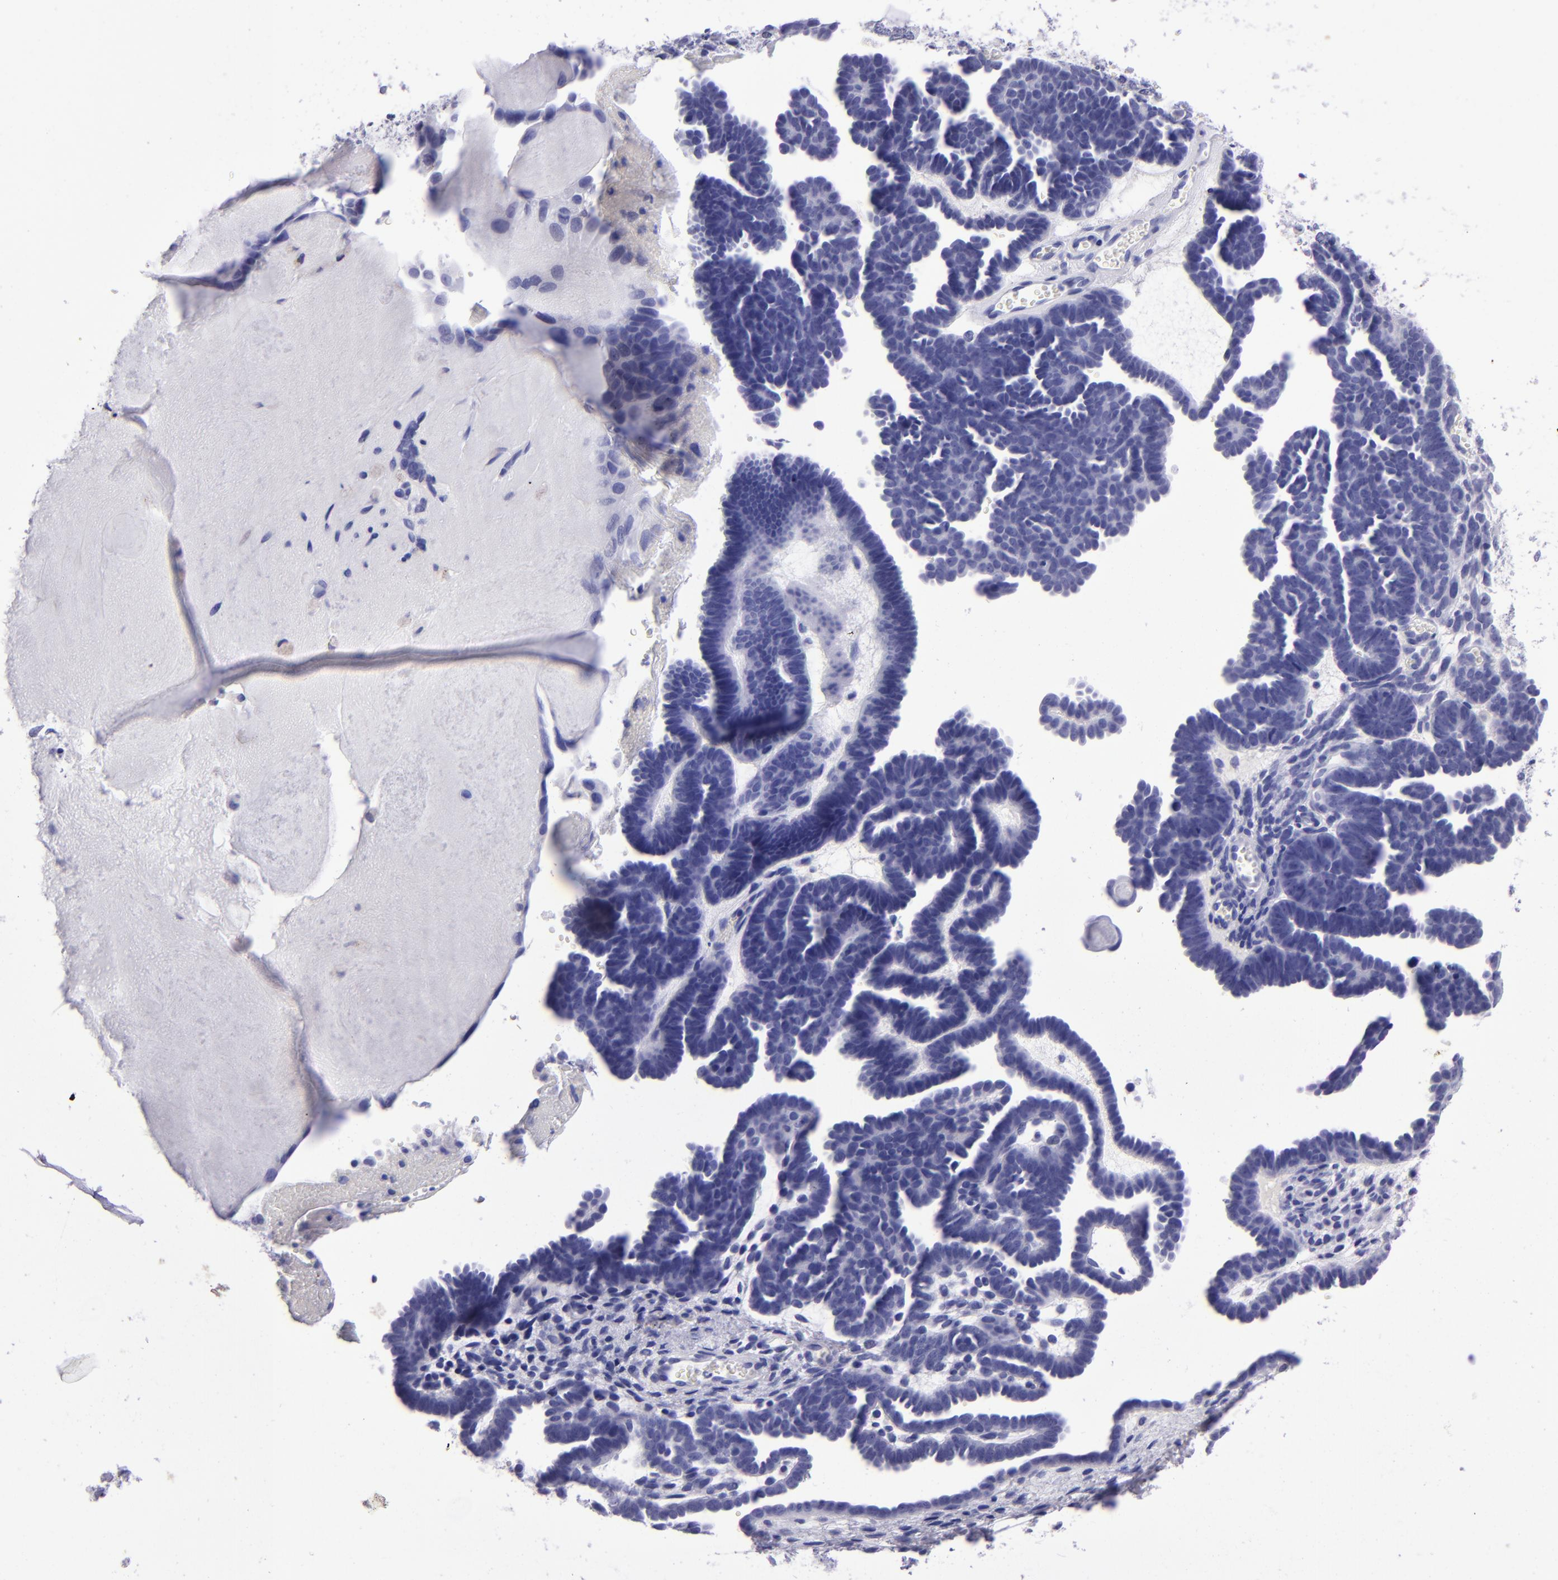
{"staining": {"intensity": "negative", "quantity": "none", "location": "none"}, "tissue": "endometrial cancer", "cell_type": "Tumor cells", "image_type": "cancer", "snomed": [{"axis": "morphology", "description": "Neoplasm, malignant, NOS"}, {"axis": "topography", "description": "Endometrium"}], "caption": "Tumor cells show no significant positivity in malignant neoplasm (endometrial).", "gene": "TYRP1", "patient": {"sex": "female", "age": 74}}